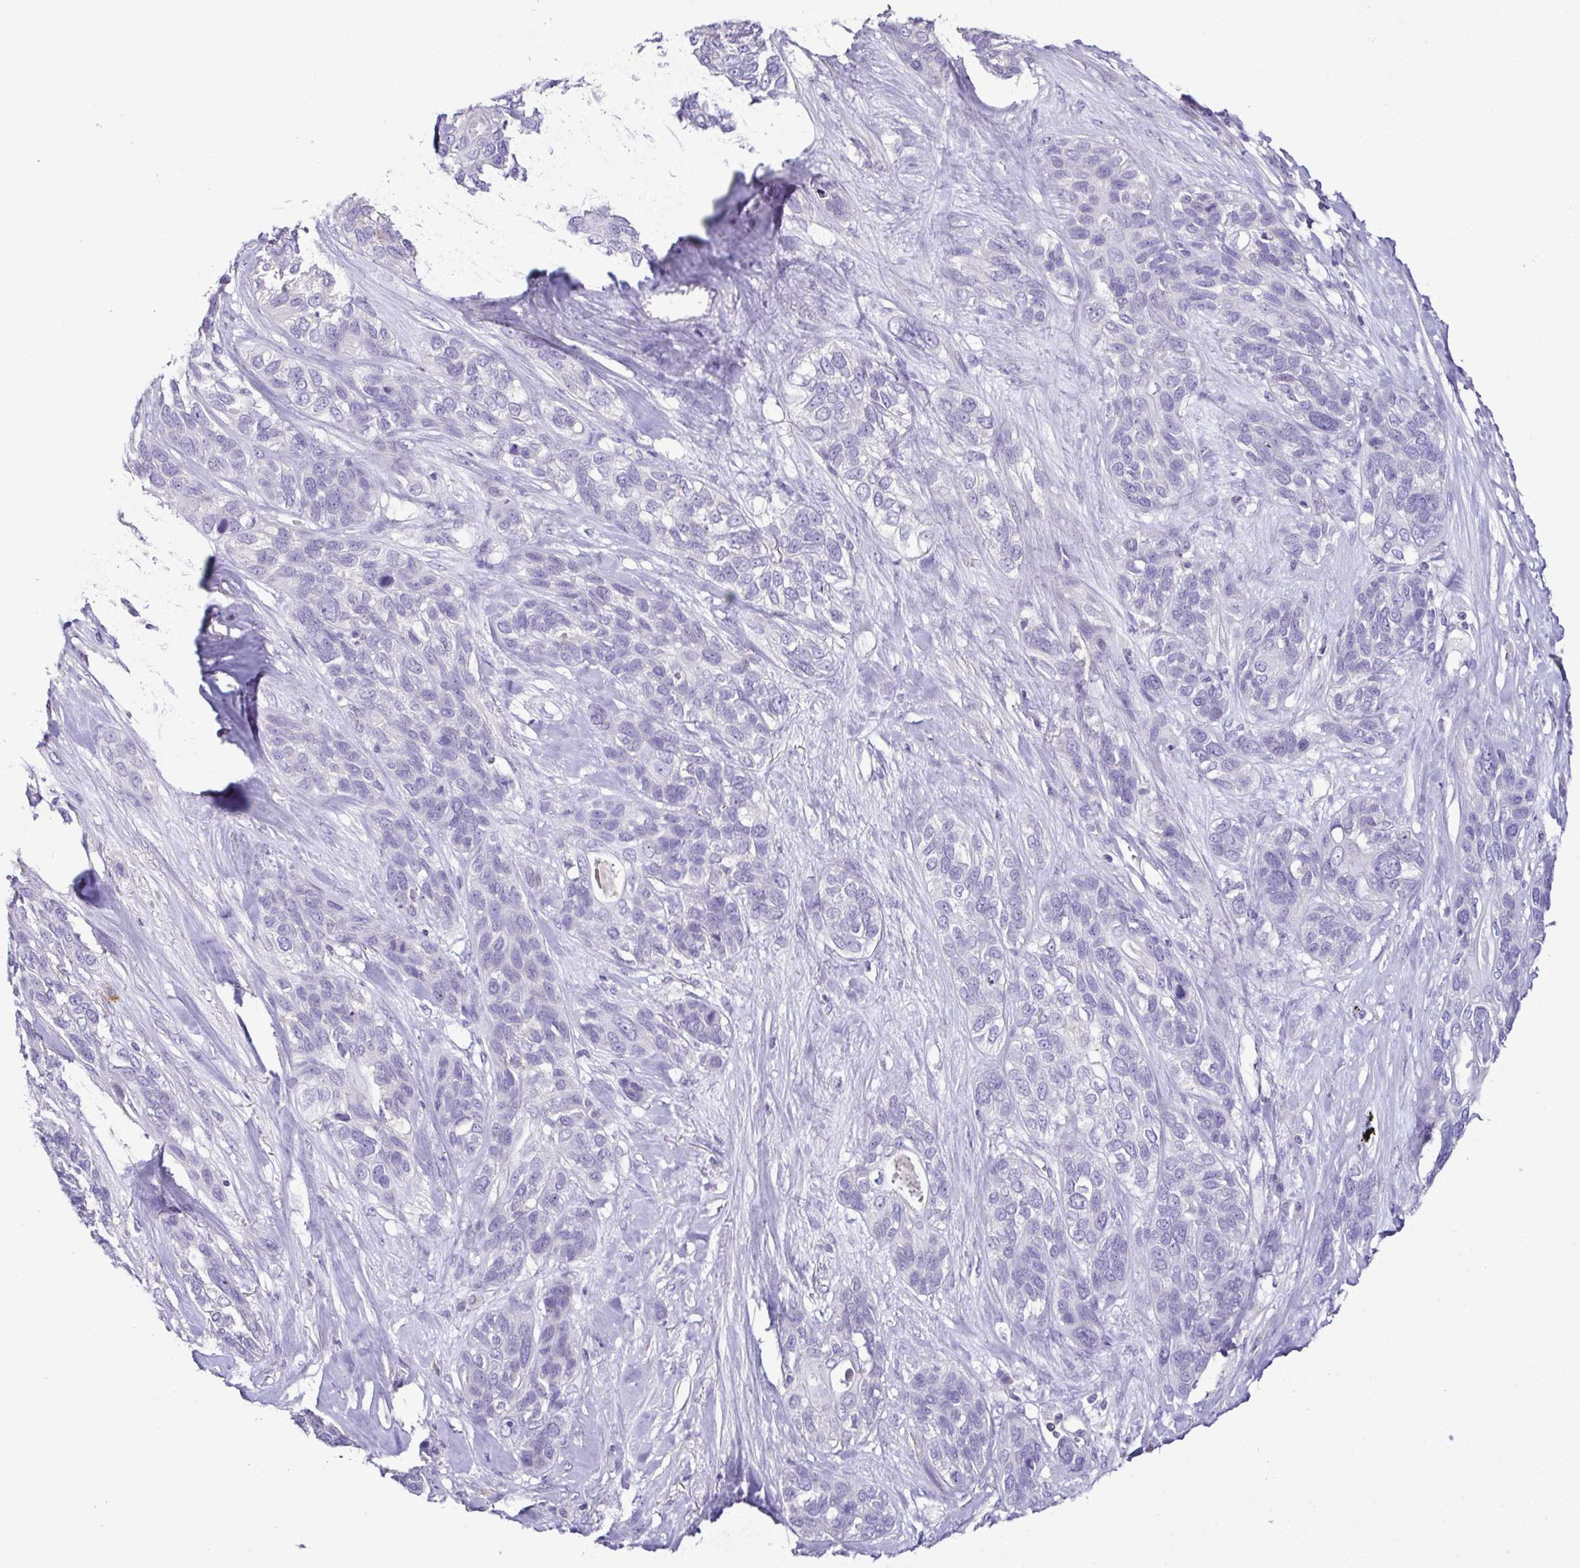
{"staining": {"intensity": "negative", "quantity": "none", "location": "none"}, "tissue": "lung cancer", "cell_type": "Tumor cells", "image_type": "cancer", "snomed": [{"axis": "morphology", "description": "Squamous cell carcinoma, NOS"}, {"axis": "topography", "description": "Lung"}], "caption": "Micrograph shows no significant protein expression in tumor cells of lung cancer (squamous cell carcinoma).", "gene": "MARCO", "patient": {"sex": "female", "age": 70}}